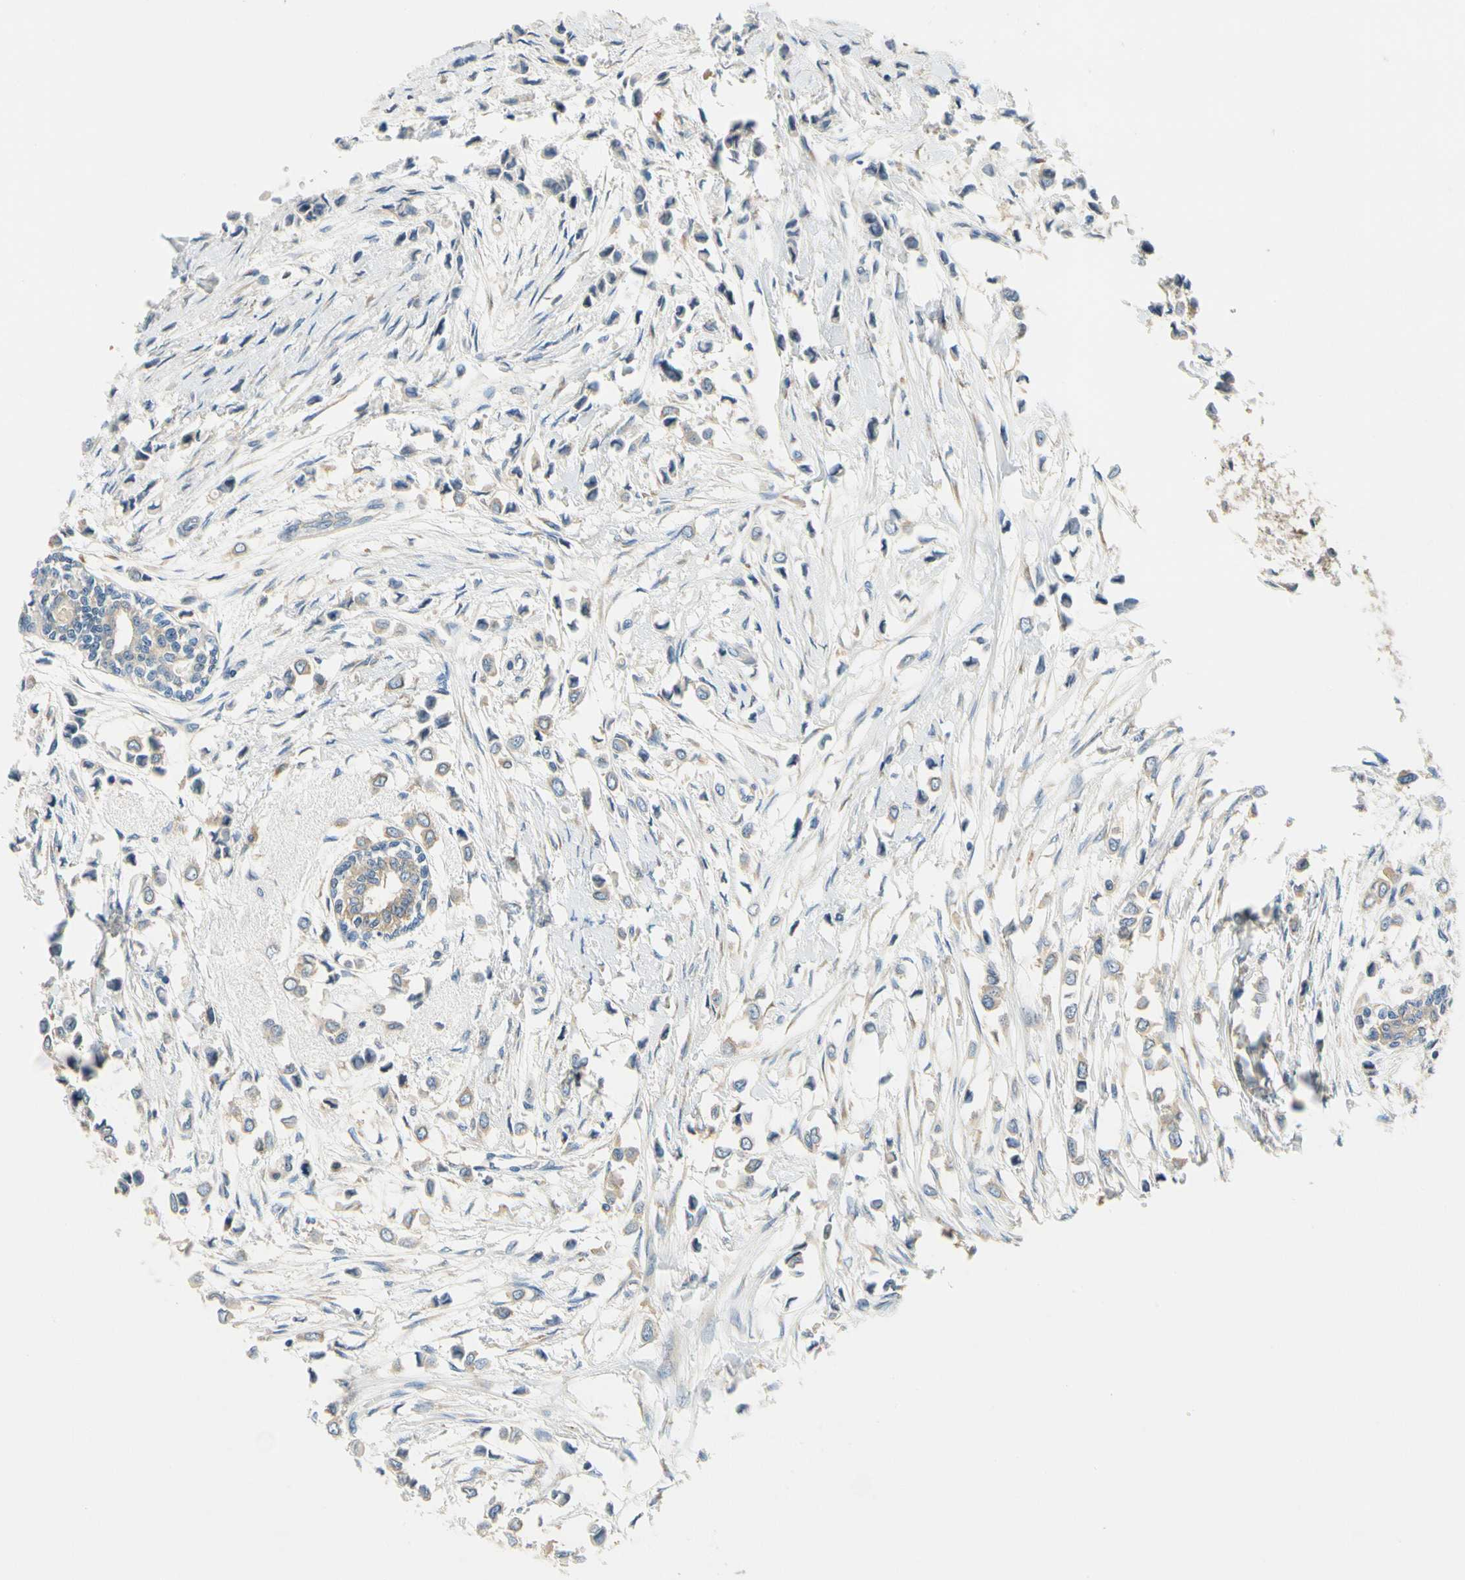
{"staining": {"intensity": "weak", "quantity": ">75%", "location": "cytoplasmic/membranous"}, "tissue": "breast cancer", "cell_type": "Tumor cells", "image_type": "cancer", "snomed": [{"axis": "morphology", "description": "Lobular carcinoma"}, {"axis": "topography", "description": "Breast"}], "caption": "Brown immunohistochemical staining in lobular carcinoma (breast) demonstrates weak cytoplasmic/membranous expression in about >75% of tumor cells.", "gene": "LRRC47", "patient": {"sex": "female", "age": 51}}